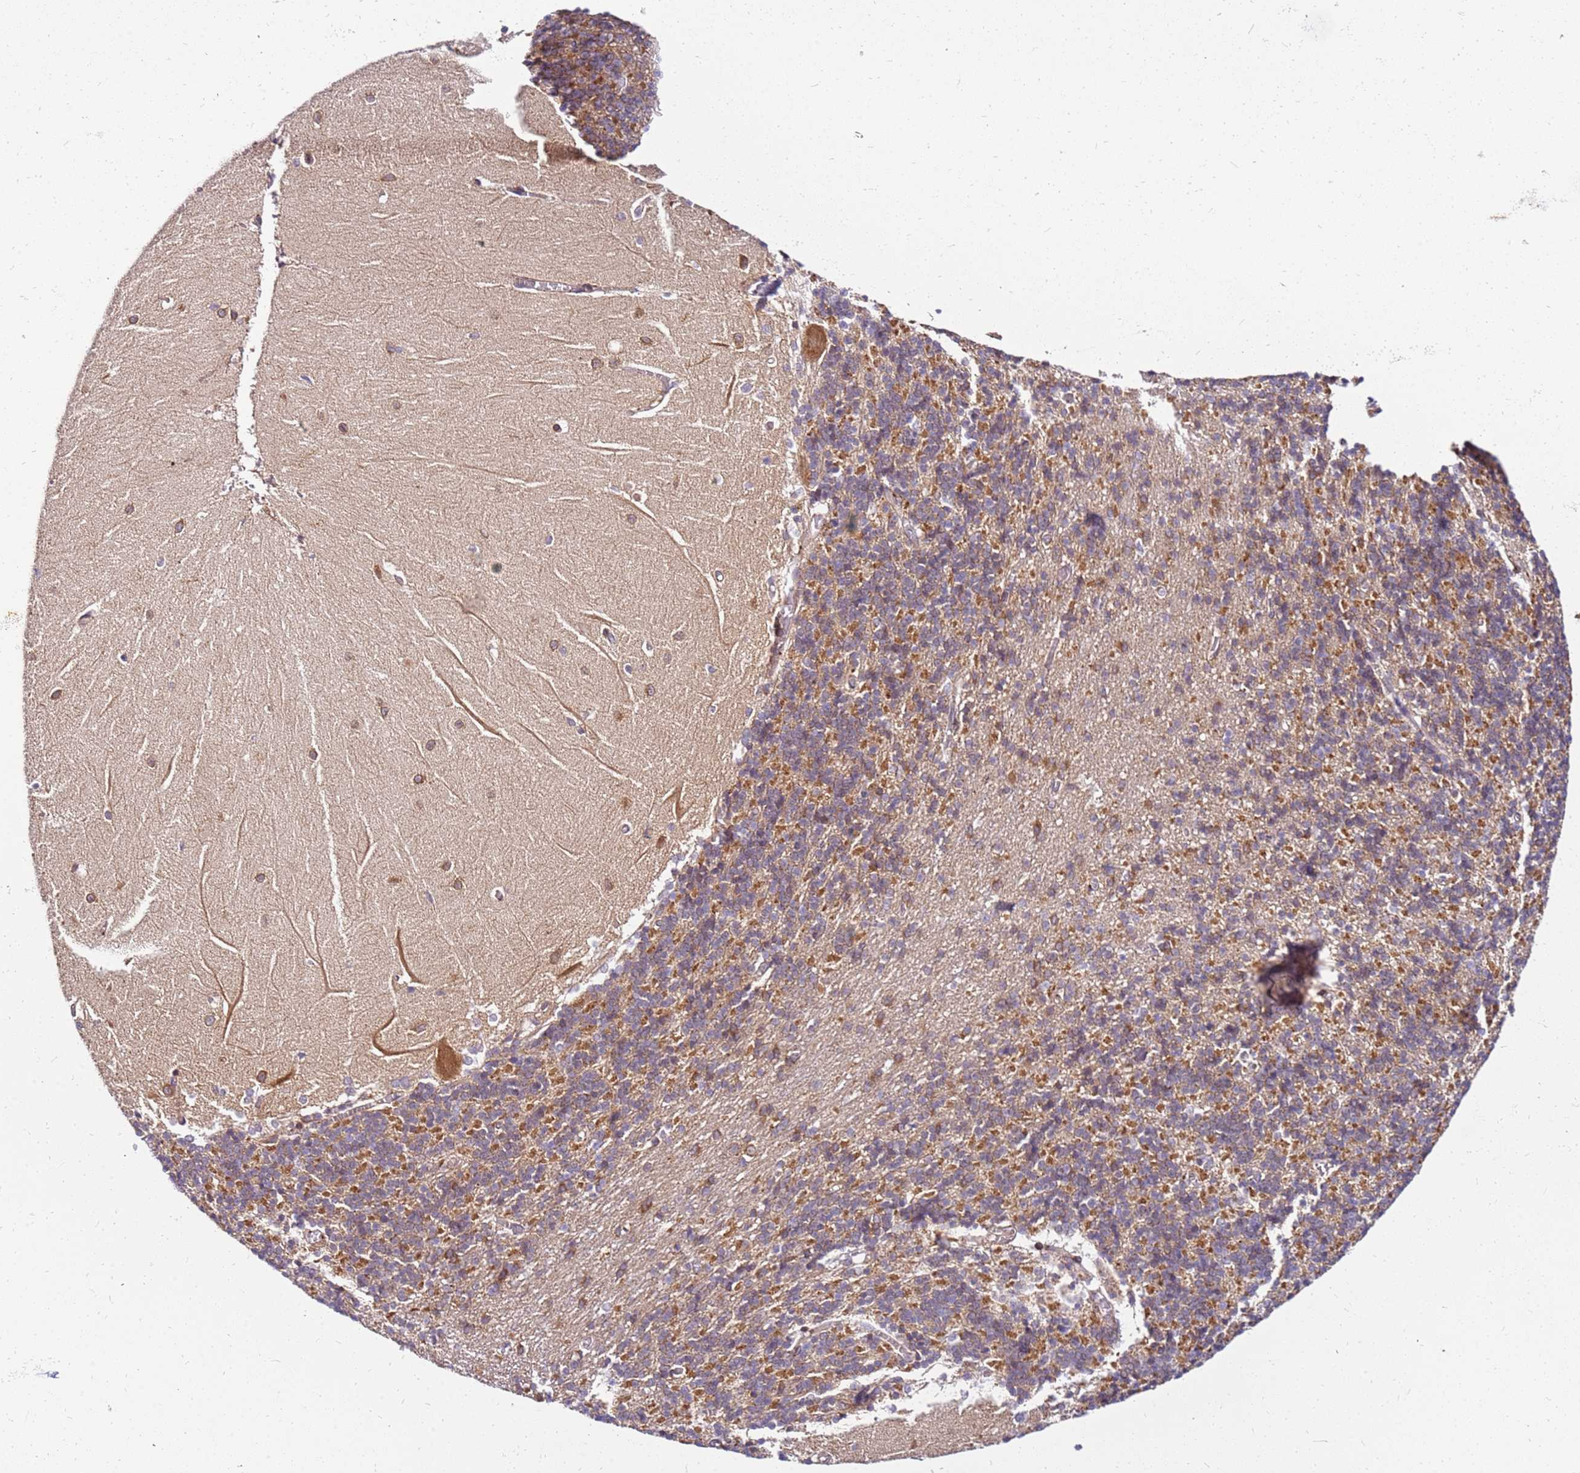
{"staining": {"intensity": "moderate", "quantity": "25%-75%", "location": "cytoplasmic/membranous"}, "tissue": "cerebellum", "cell_type": "Cells in granular layer", "image_type": "normal", "snomed": [{"axis": "morphology", "description": "Normal tissue, NOS"}, {"axis": "topography", "description": "Cerebellum"}], "caption": "DAB immunohistochemical staining of unremarkable human cerebellum demonstrates moderate cytoplasmic/membranous protein staining in about 25%-75% of cells in granular layer.", "gene": "PIH1D1", "patient": {"sex": "male", "age": 37}}